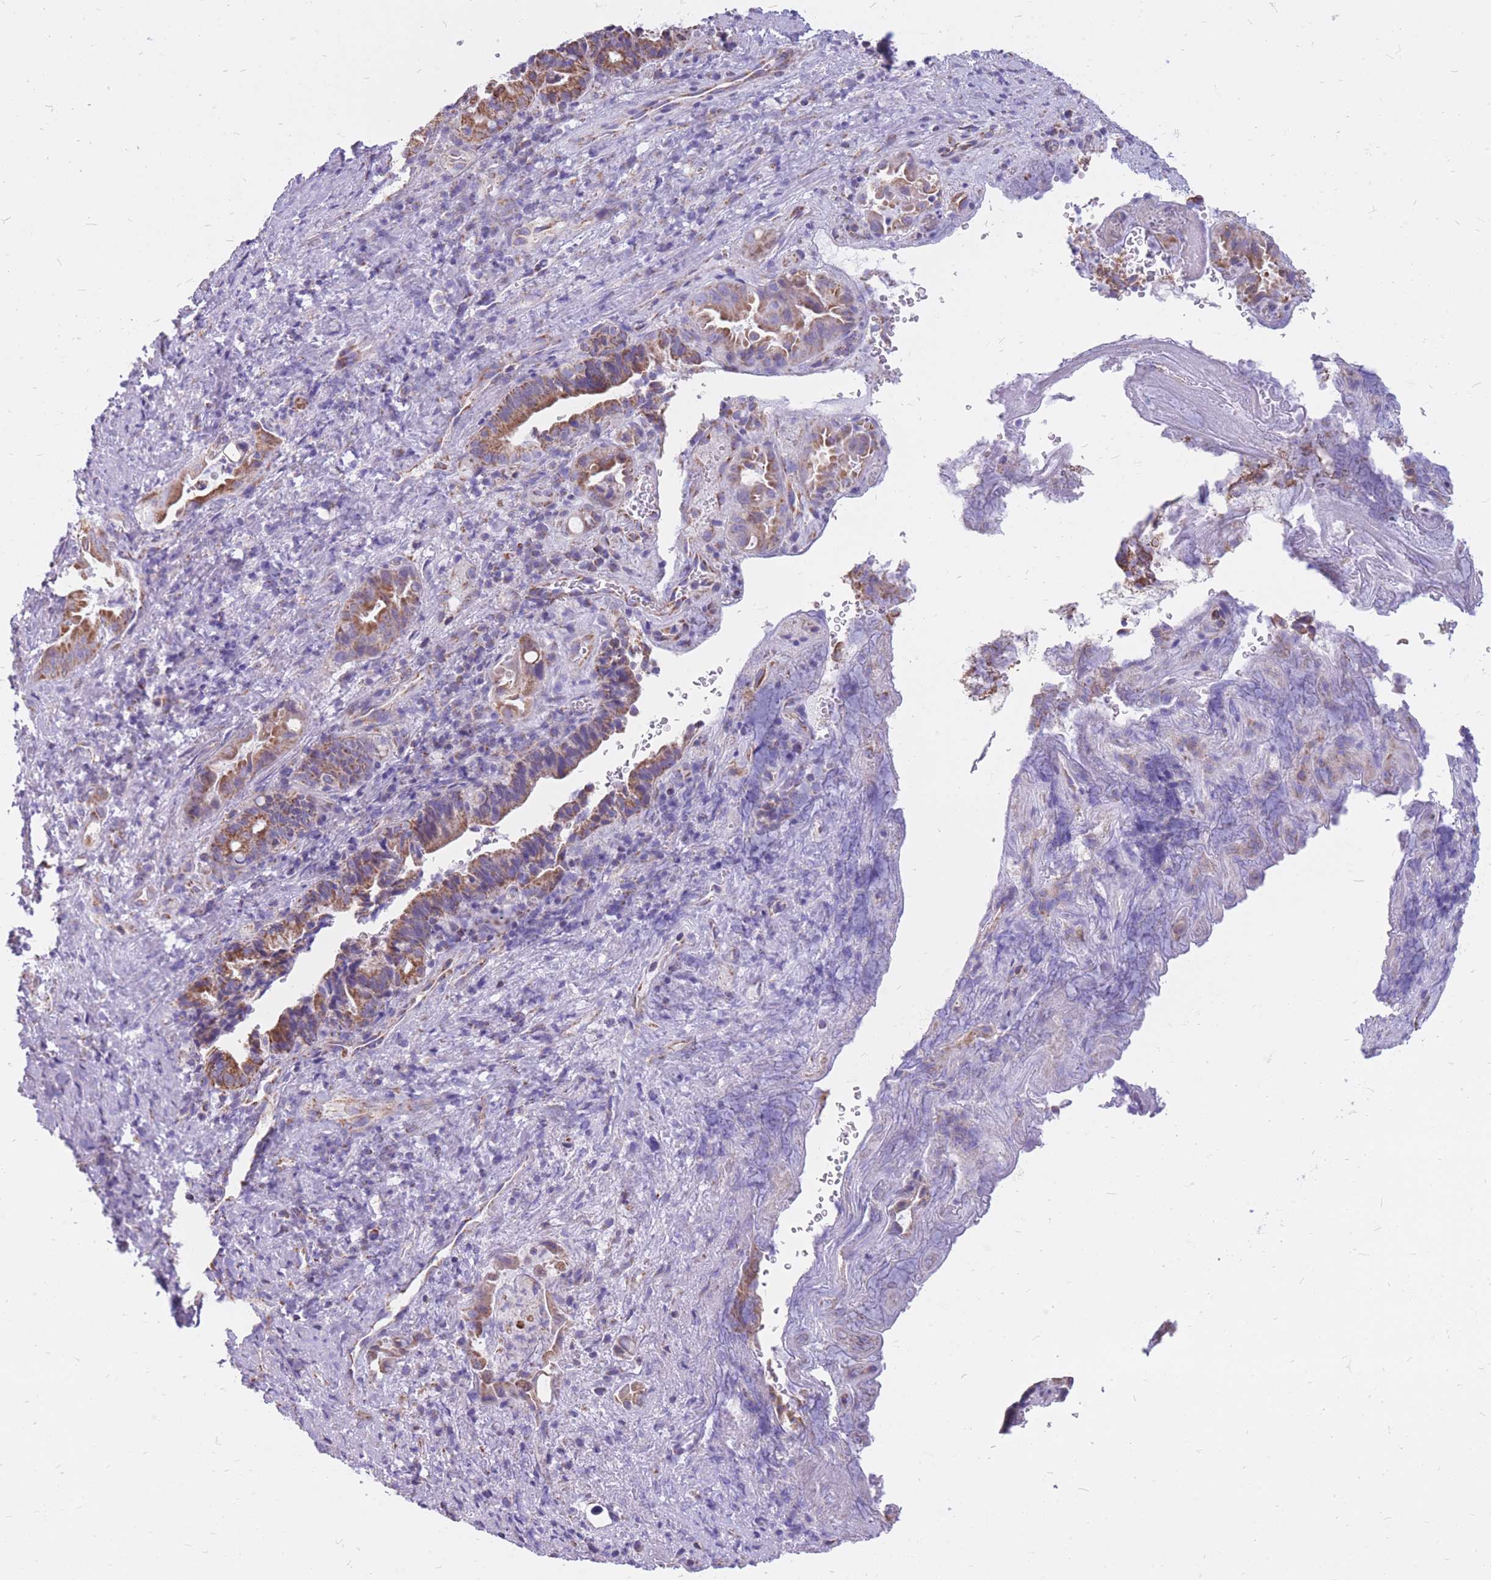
{"staining": {"intensity": "moderate", "quantity": ">75%", "location": "cytoplasmic/membranous"}, "tissue": "liver cancer", "cell_type": "Tumor cells", "image_type": "cancer", "snomed": [{"axis": "morphology", "description": "Cholangiocarcinoma"}, {"axis": "topography", "description": "Liver"}], "caption": "Immunohistochemical staining of human liver cholangiocarcinoma displays medium levels of moderate cytoplasmic/membranous positivity in approximately >75% of tumor cells.", "gene": "PCSK1", "patient": {"sex": "female", "age": 68}}